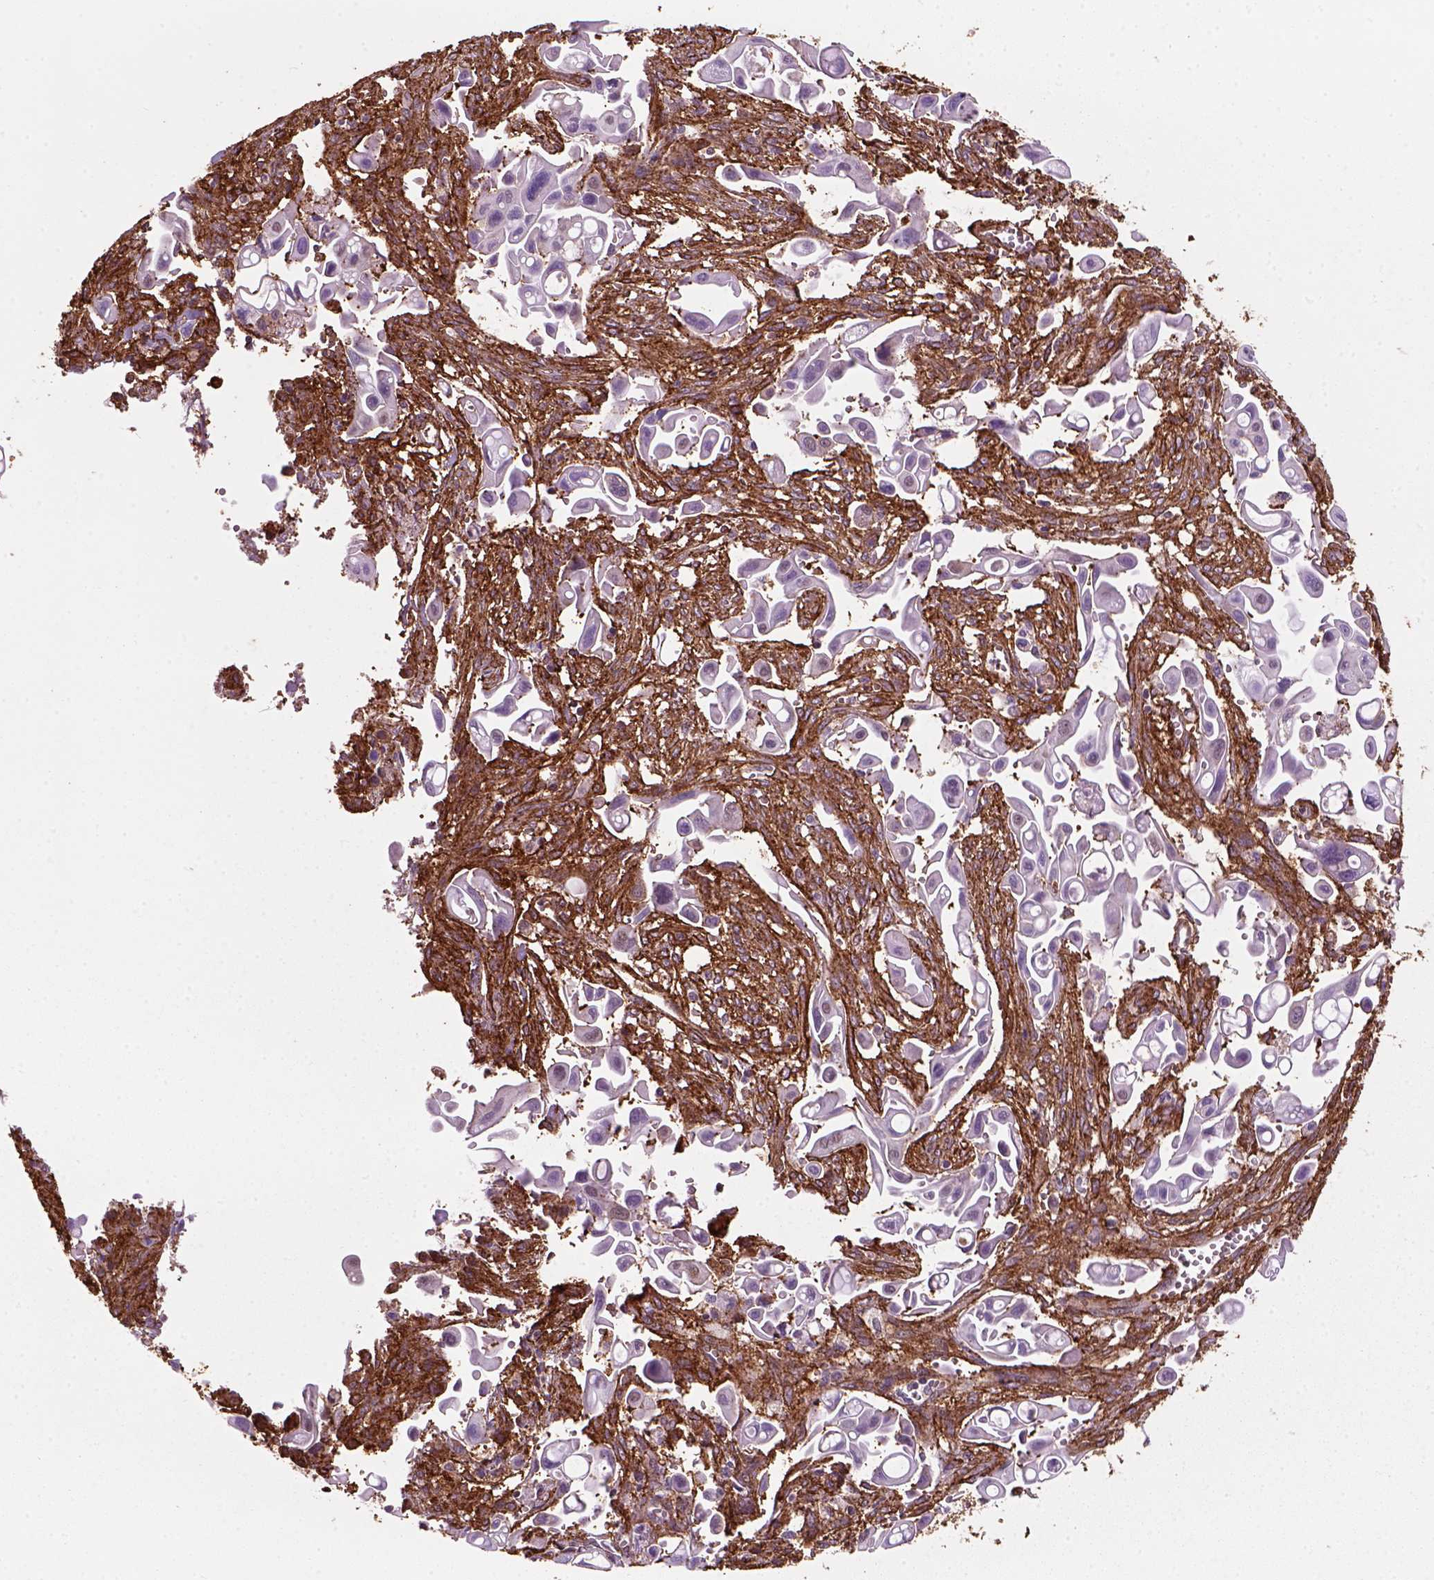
{"staining": {"intensity": "negative", "quantity": "none", "location": "none"}, "tissue": "pancreatic cancer", "cell_type": "Tumor cells", "image_type": "cancer", "snomed": [{"axis": "morphology", "description": "Adenocarcinoma, NOS"}, {"axis": "topography", "description": "Pancreas"}], "caption": "This image is of adenocarcinoma (pancreatic) stained with IHC to label a protein in brown with the nuclei are counter-stained blue. There is no staining in tumor cells. (DAB (3,3'-diaminobenzidine) immunohistochemistry visualized using brightfield microscopy, high magnification).", "gene": "MARCKS", "patient": {"sex": "male", "age": 50}}